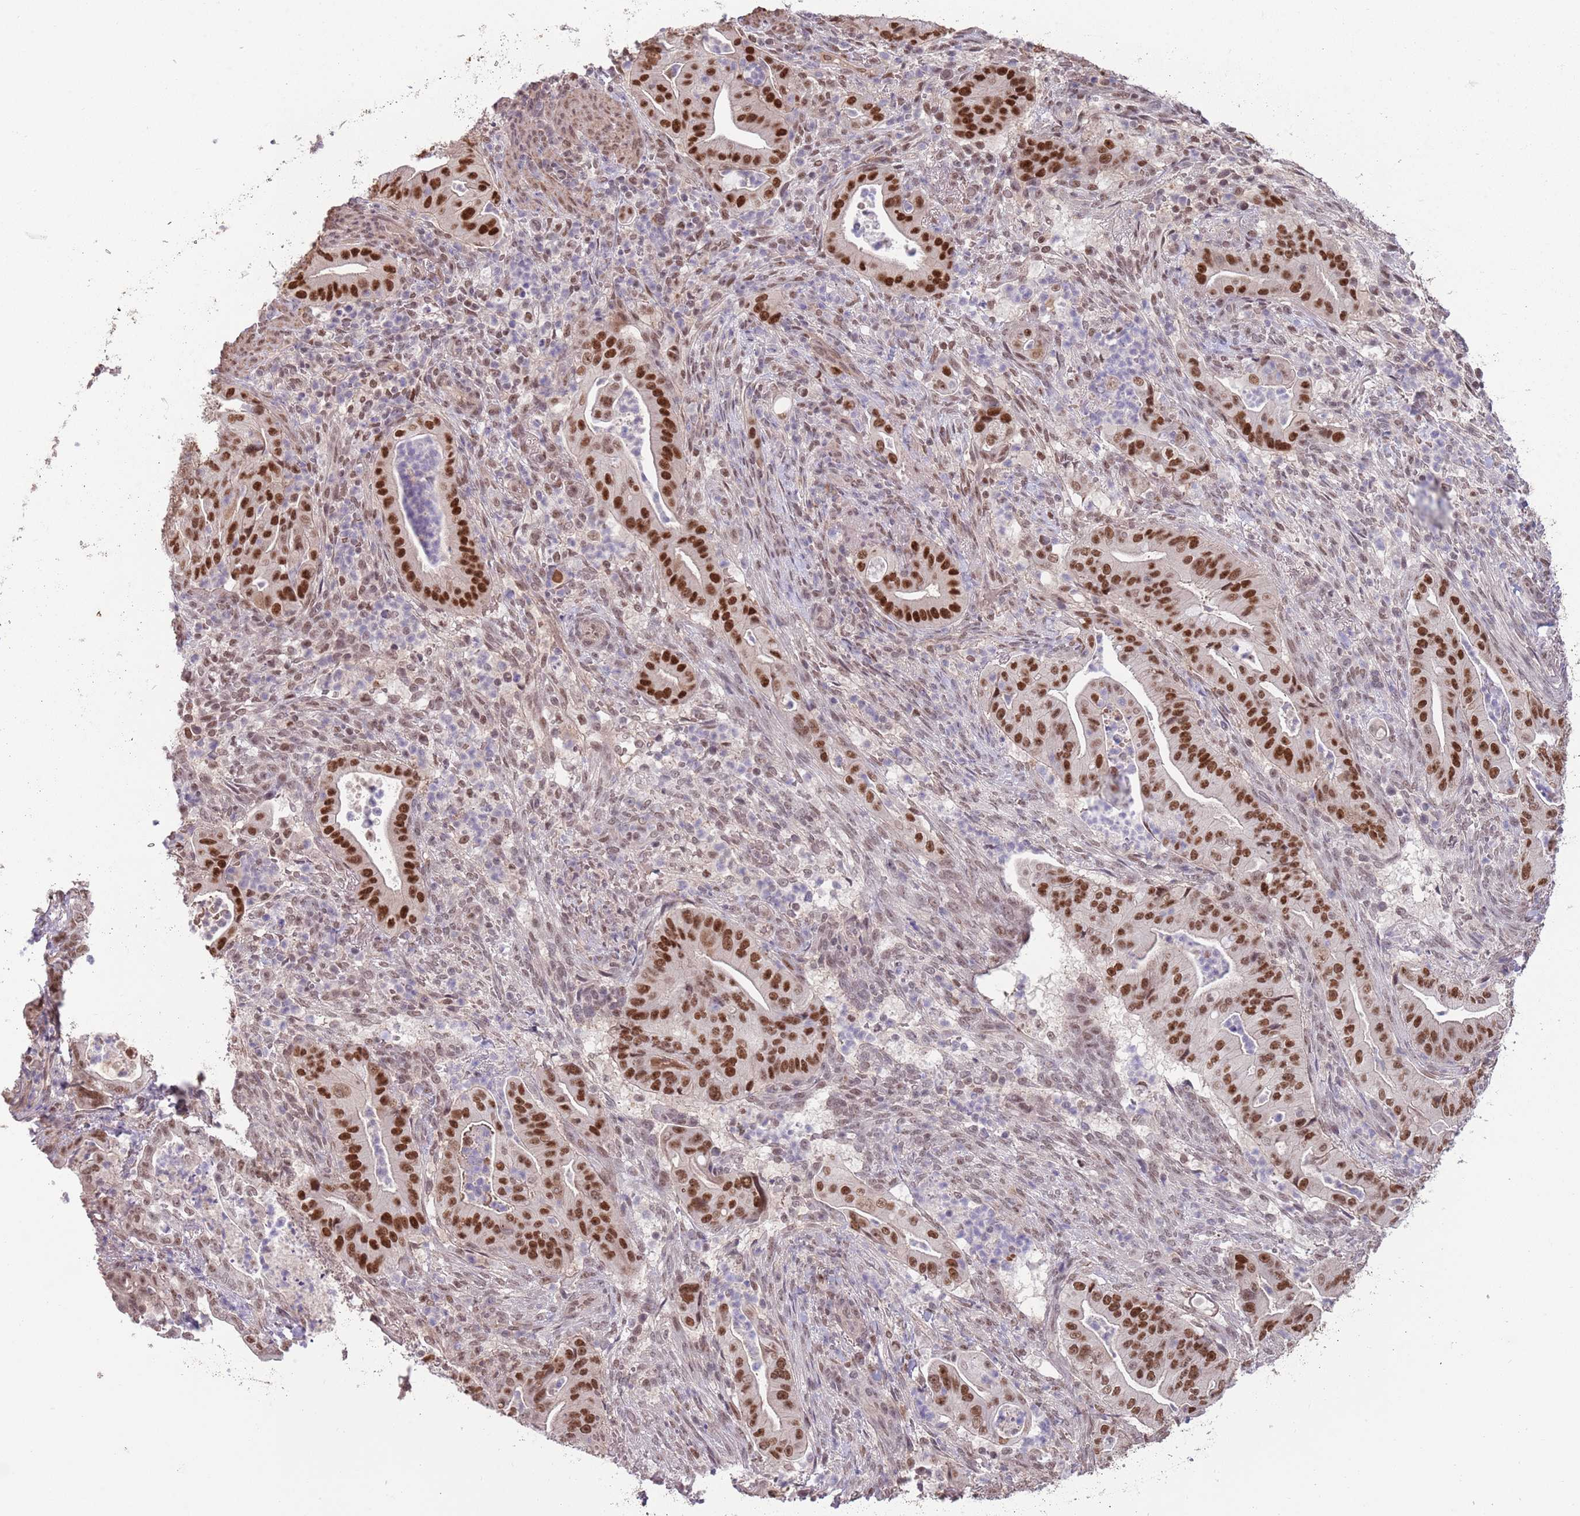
{"staining": {"intensity": "strong", "quantity": ">75%", "location": "nuclear"}, "tissue": "pancreatic cancer", "cell_type": "Tumor cells", "image_type": "cancer", "snomed": [{"axis": "morphology", "description": "Adenocarcinoma, NOS"}, {"axis": "topography", "description": "Pancreas"}], "caption": "Brown immunohistochemical staining in pancreatic cancer displays strong nuclear expression in approximately >75% of tumor cells.", "gene": "ZBTB7A", "patient": {"sex": "male", "age": 71}}